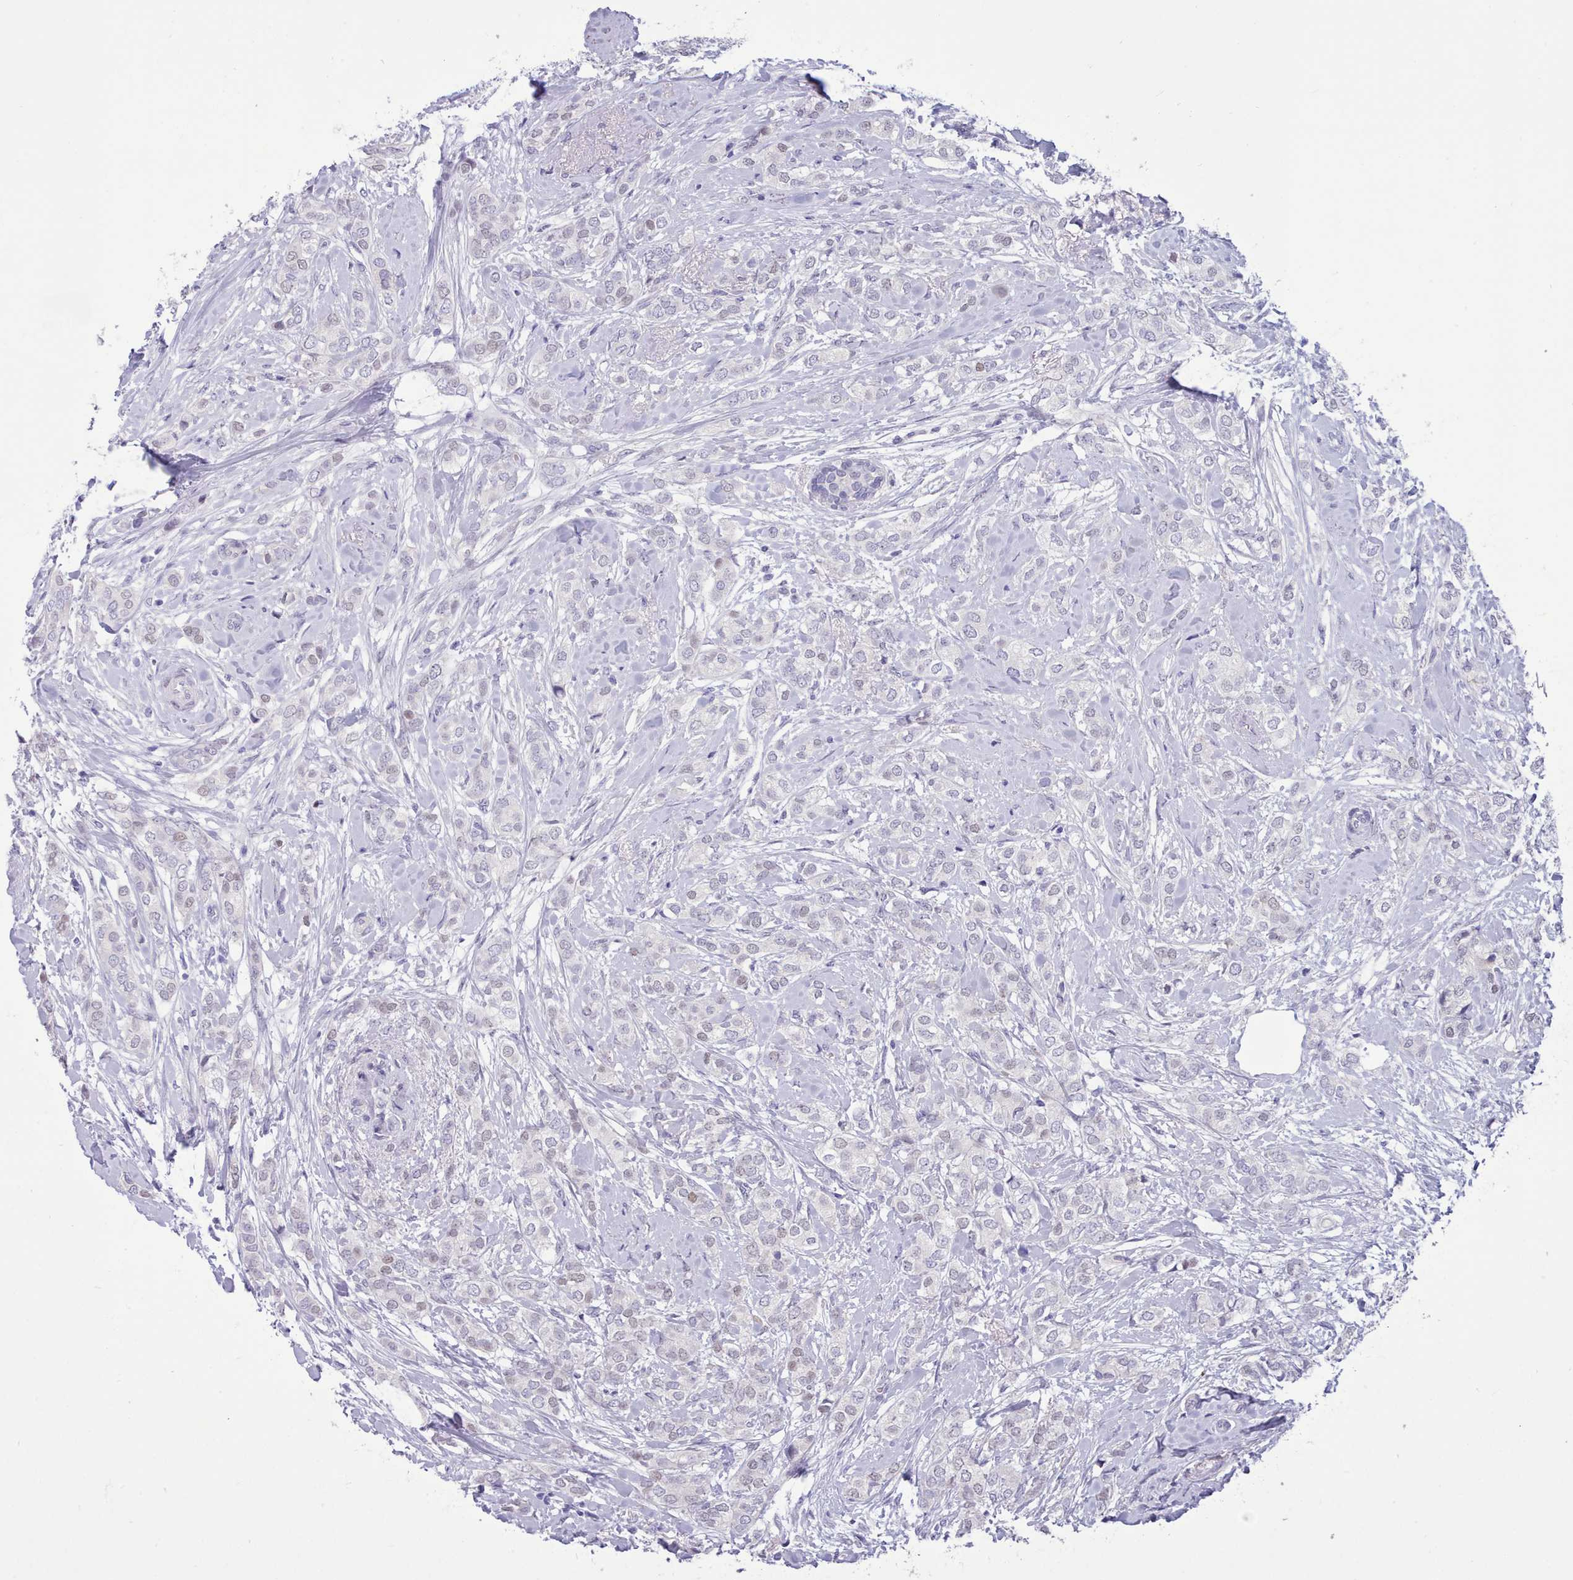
{"staining": {"intensity": "negative", "quantity": "none", "location": "none"}, "tissue": "breast cancer", "cell_type": "Tumor cells", "image_type": "cancer", "snomed": [{"axis": "morphology", "description": "Duct carcinoma"}, {"axis": "topography", "description": "Breast"}], "caption": "IHC photomicrograph of invasive ductal carcinoma (breast) stained for a protein (brown), which reveals no expression in tumor cells.", "gene": "TMEM253", "patient": {"sex": "female", "age": 73}}